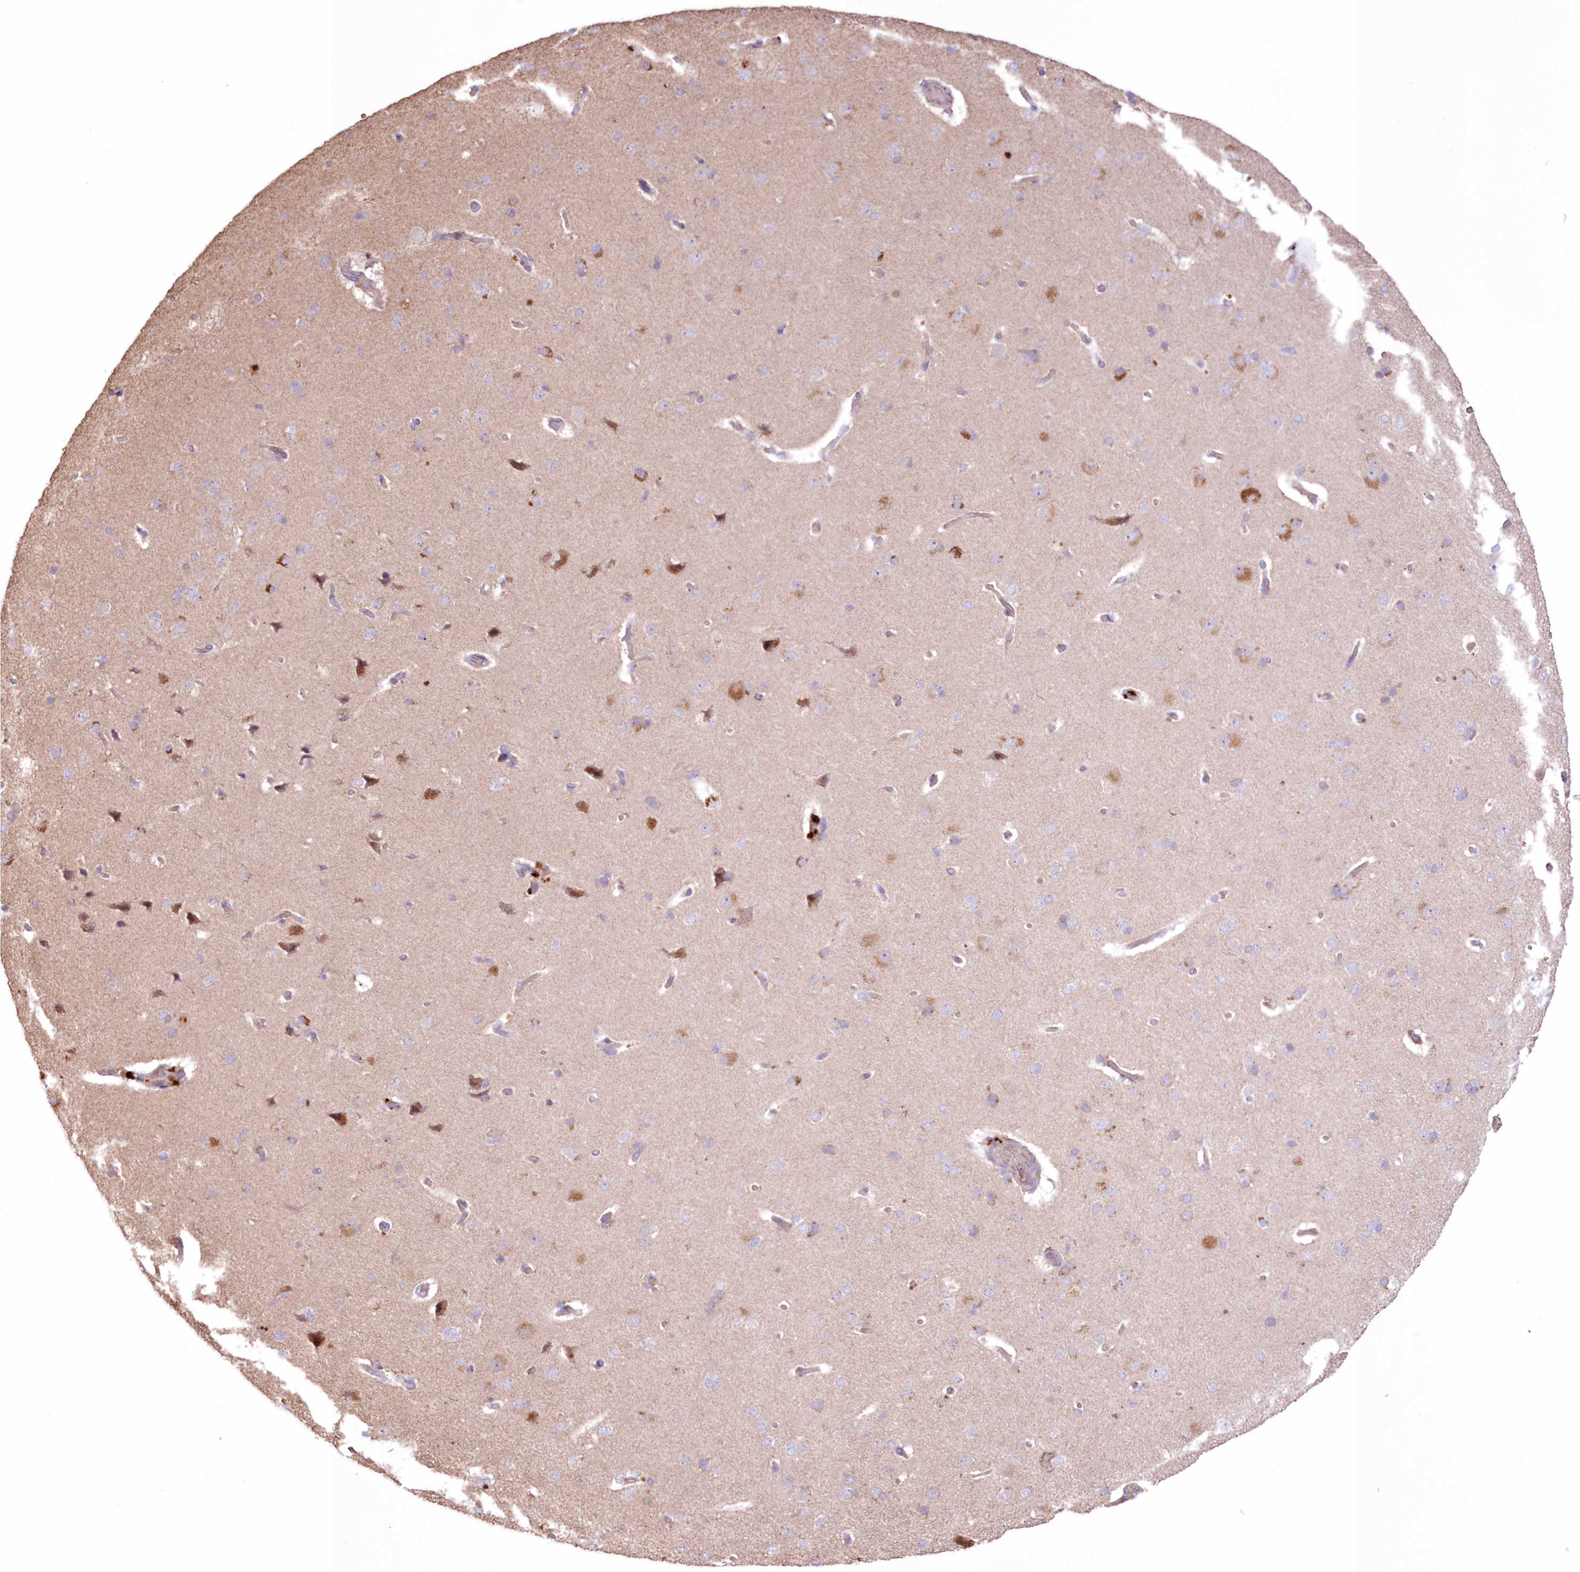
{"staining": {"intensity": "negative", "quantity": "none", "location": "none"}, "tissue": "cerebral cortex", "cell_type": "Endothelial cells", "image_type": "normal", "snomed": [{"axis": "morphology", "description": "Normal tissue, NOS"}, {"axis": "topography", "description": "Cerebral cortex"}], "caption": "High power microscopy micrograph of an immunohistochemistry (IHC) photomicrograph of benign cerebral cortex, revealing no significant expression in endothelial cells.", "gene": "FCHO2", "patient": {"sex": "male", "age": 62}}